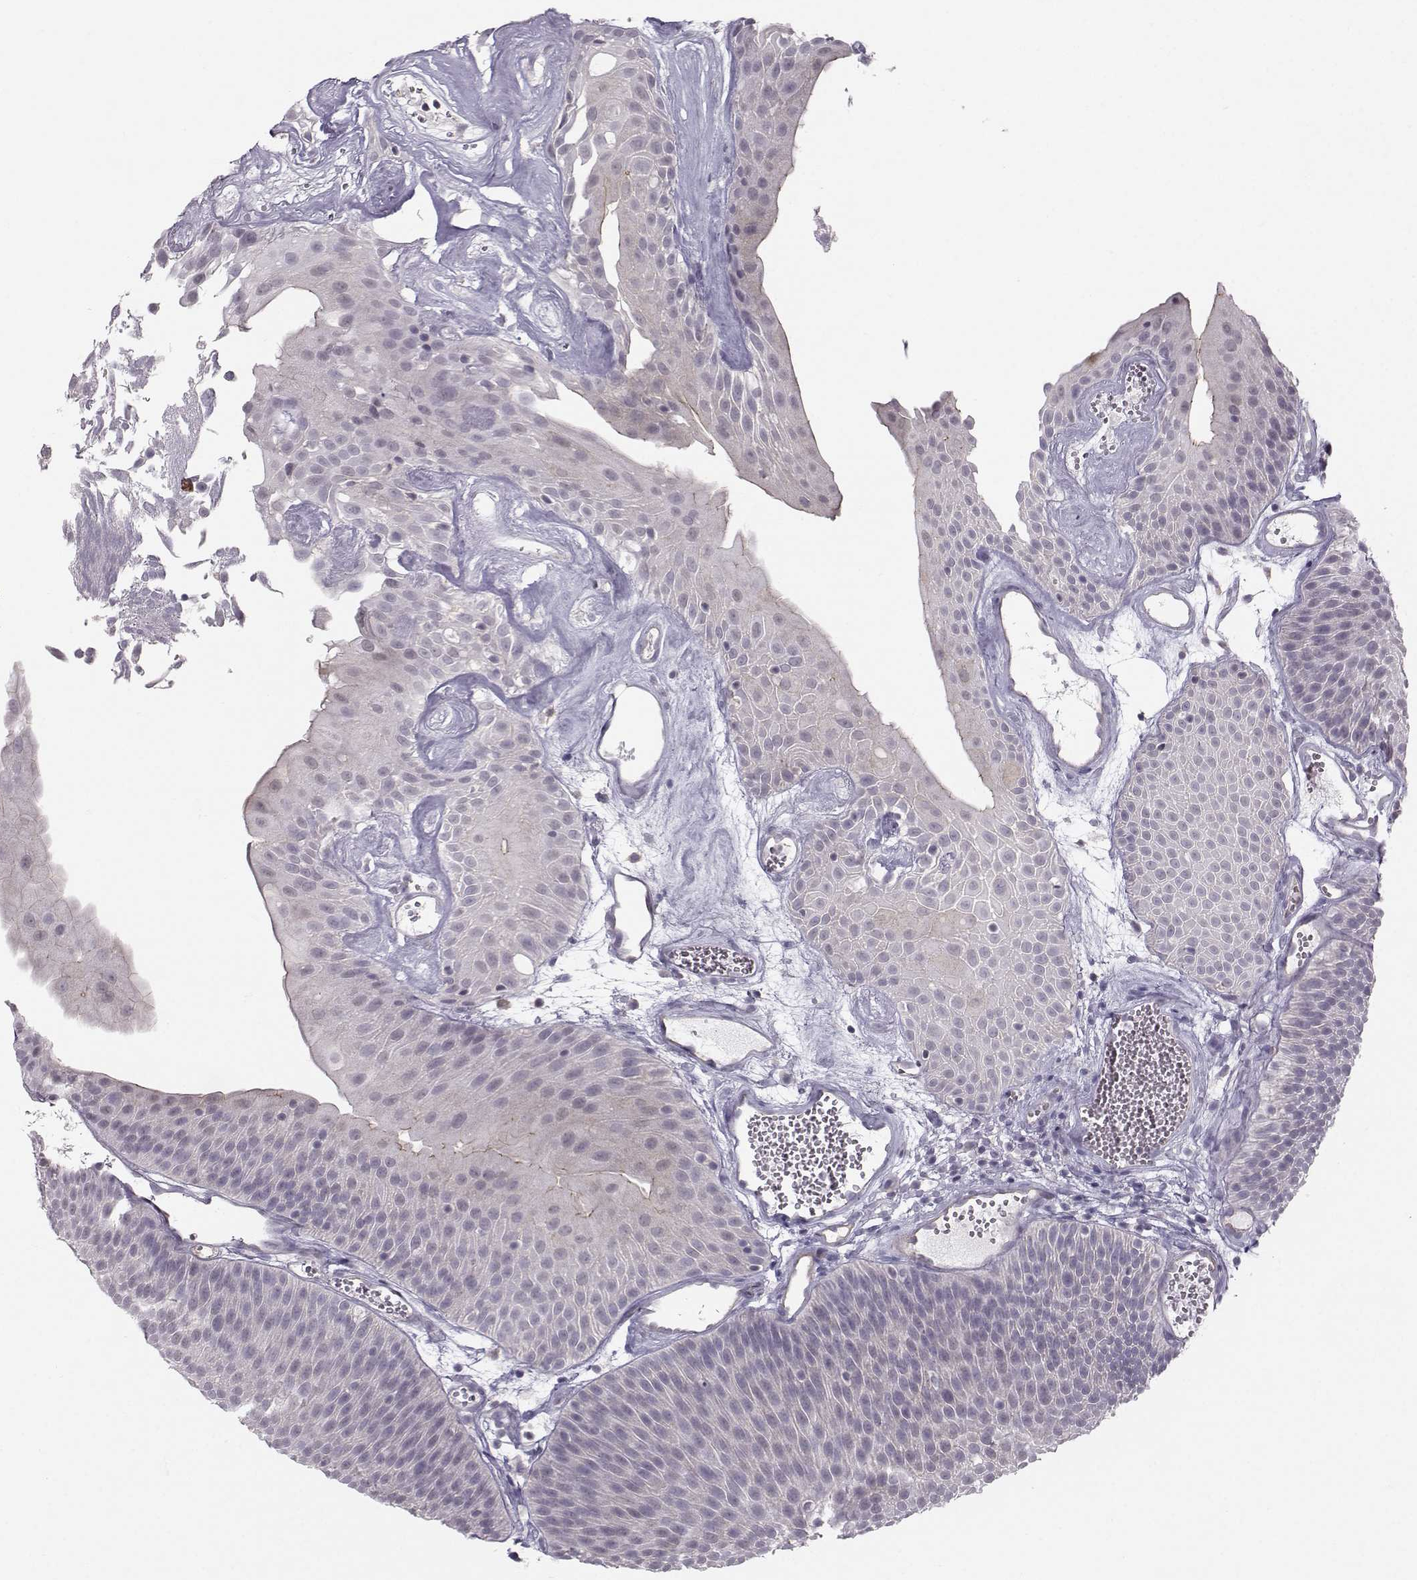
{"staining": {"intensity": "weak", "quantity": "<25%", "location": "cytoplasmic/membranous"}, "tissue": "urothelial cancer", "cell_type": "Tumor cells", "image_type": "cancer", "snomed": [{"axis": "morphology", "description": "Urothelial carcinoma, Low grade"}, {"axis": "topography", "description": "Urinary bladder"}], "caption": "High power microscopy photomicrograph of an IHC histopathology image of urothelial cancer, revealing no significant expression in tumor cells. Brightfield microscopy of immunohistochemistry (IHC) stained with DAB (brown) and hematoxylin (blue), captured at high magnification.", "gene": "MAST1", "patient": {"sex": "male", "age": 52}}